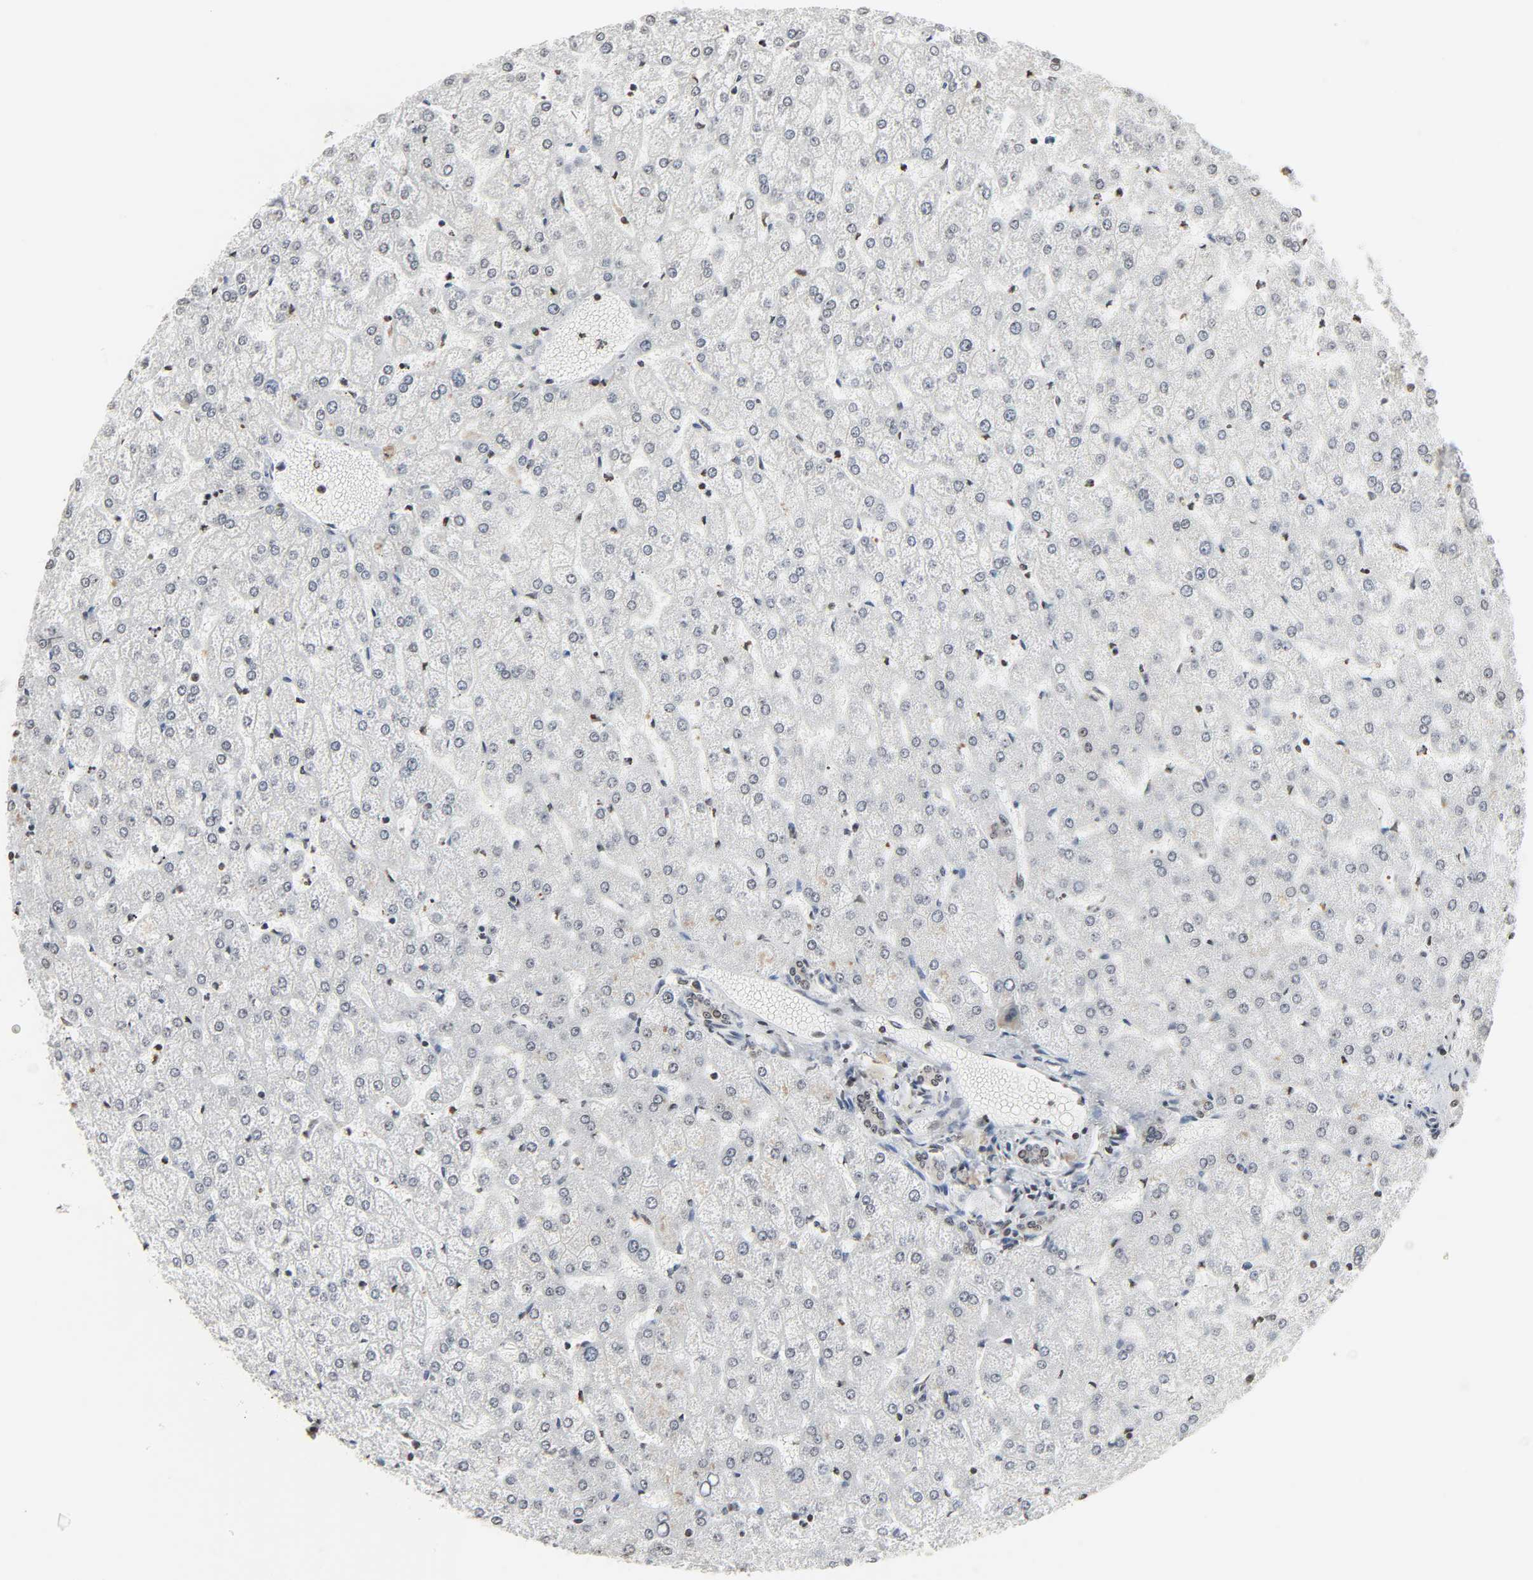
{"staining": {"intensity": "weak", "quantity": "25%-75%", "location": "nuclear"}, "tissue": "liver", "cell_type": "Cholangiocytes", "image_type": "normal", "snomed": [{"axis": "morphology", "description": "Normal tissue, NOS"}, {"axis": "topography", "description": "Liver"}], "caption": "Protein expression analysis of unremarkable human liver reveals weak nuclear expression in about 25%-75% of cholangiocytes. The staining was performed using DAB (3,3'-diaminobenzidine) to visualize the protein expression in brown, while the nuclei were stained in blue with hematoxylin (Magnification: 20x).", "gene": "ELAVL1", "patient": {"sex": "female", "age": 32}}